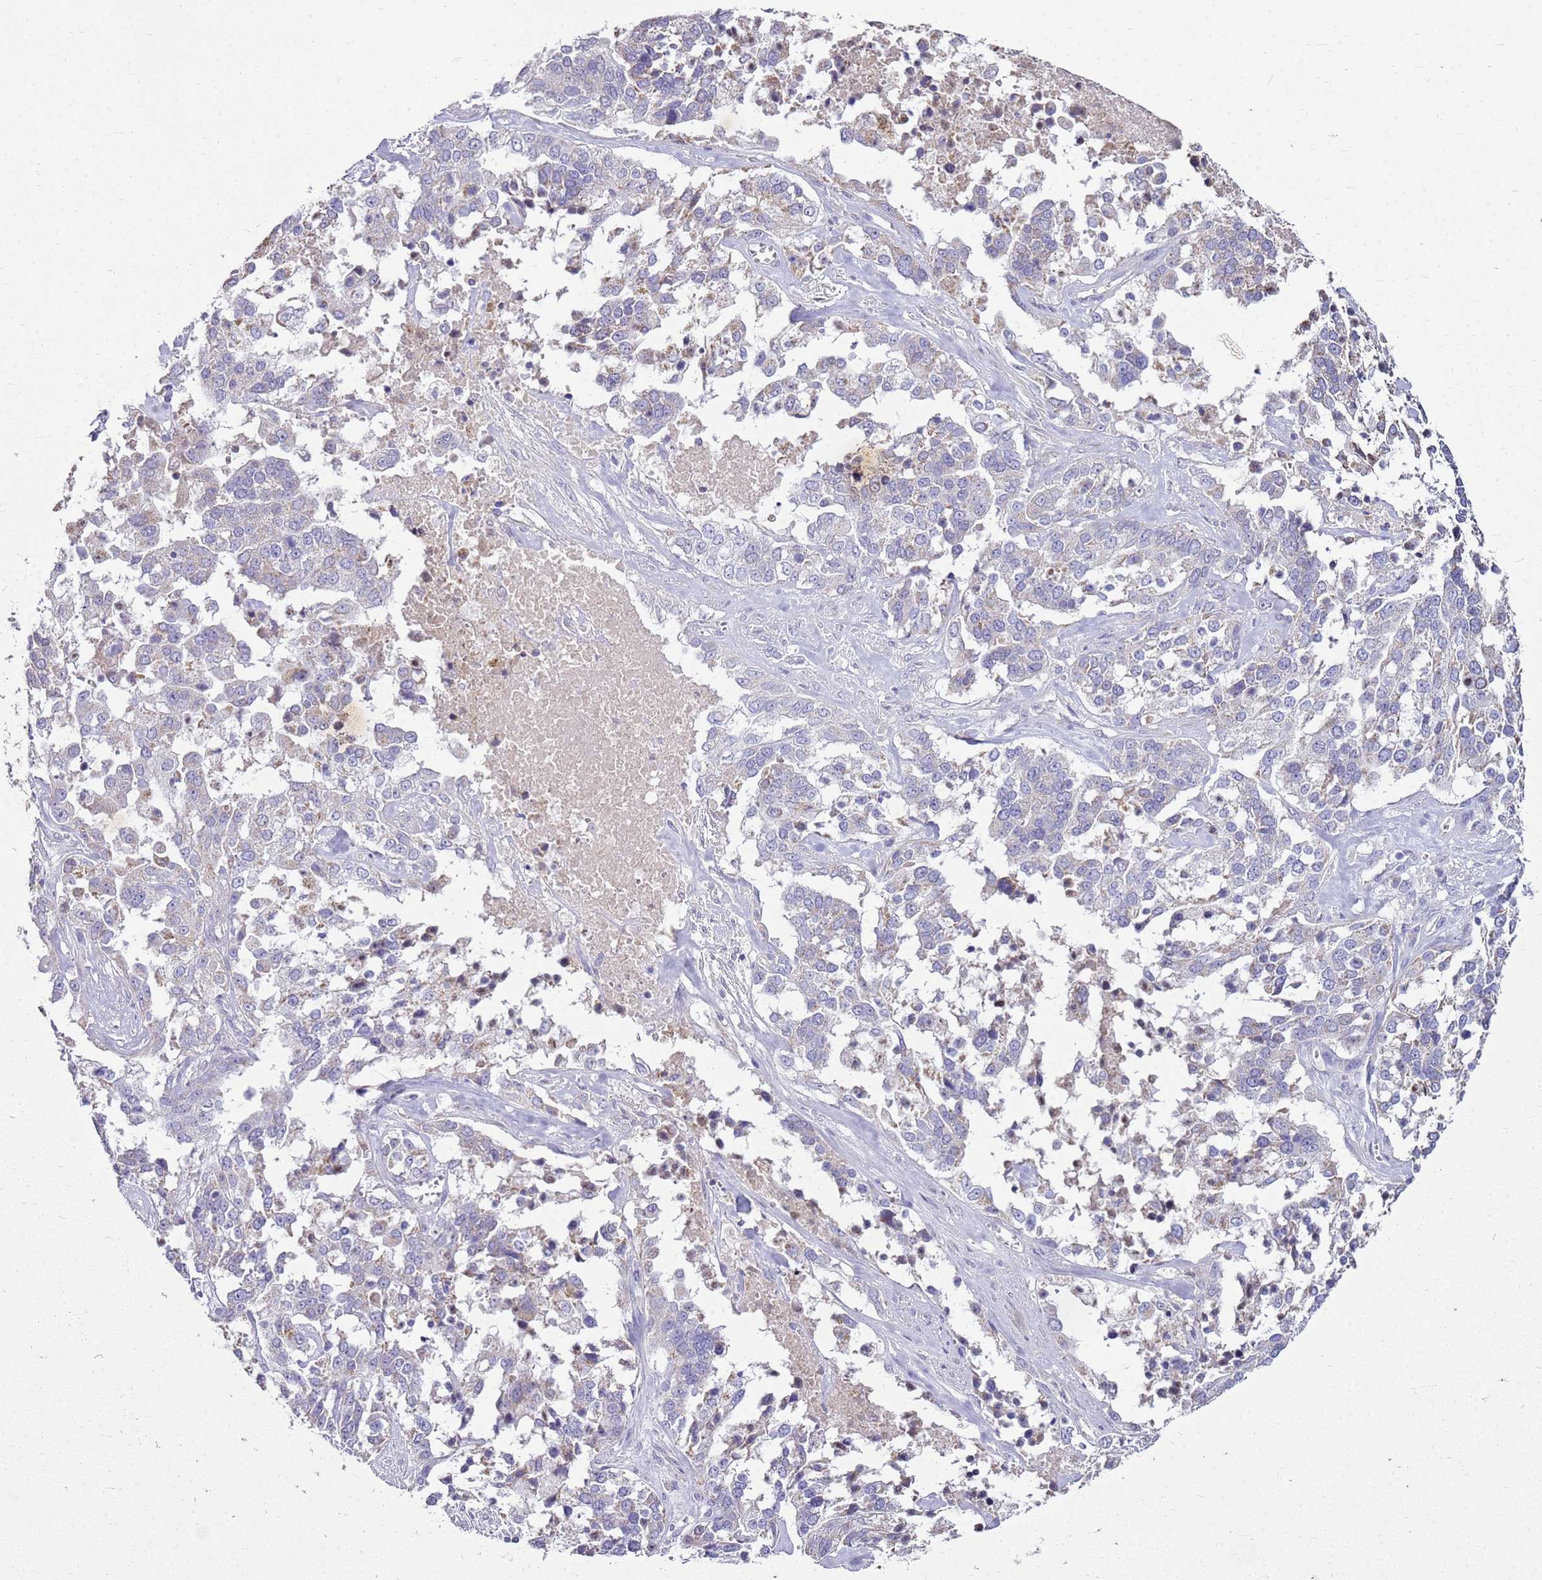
{"staining": {"intensity": "weak", "quantity": "<25%", "location": "cytoplasmic/membranous"}, "tissue": "ovarian cancer", "cell_type": "Tumor cells", "image_type": "cancer", "snomed": [{"axis": "morphology", "description": "Cystadenocarcinoma, serous, NOS"}, {"axis": "topography", "description": "Ovary"}], "caption": "Serous cystadenocarcinoma (ovarian) was stained to show a protein in brown. There is no significant positivity in tumor cells.", "gene": "FABP2", "patient": {"sex": "female", "age": 44}}